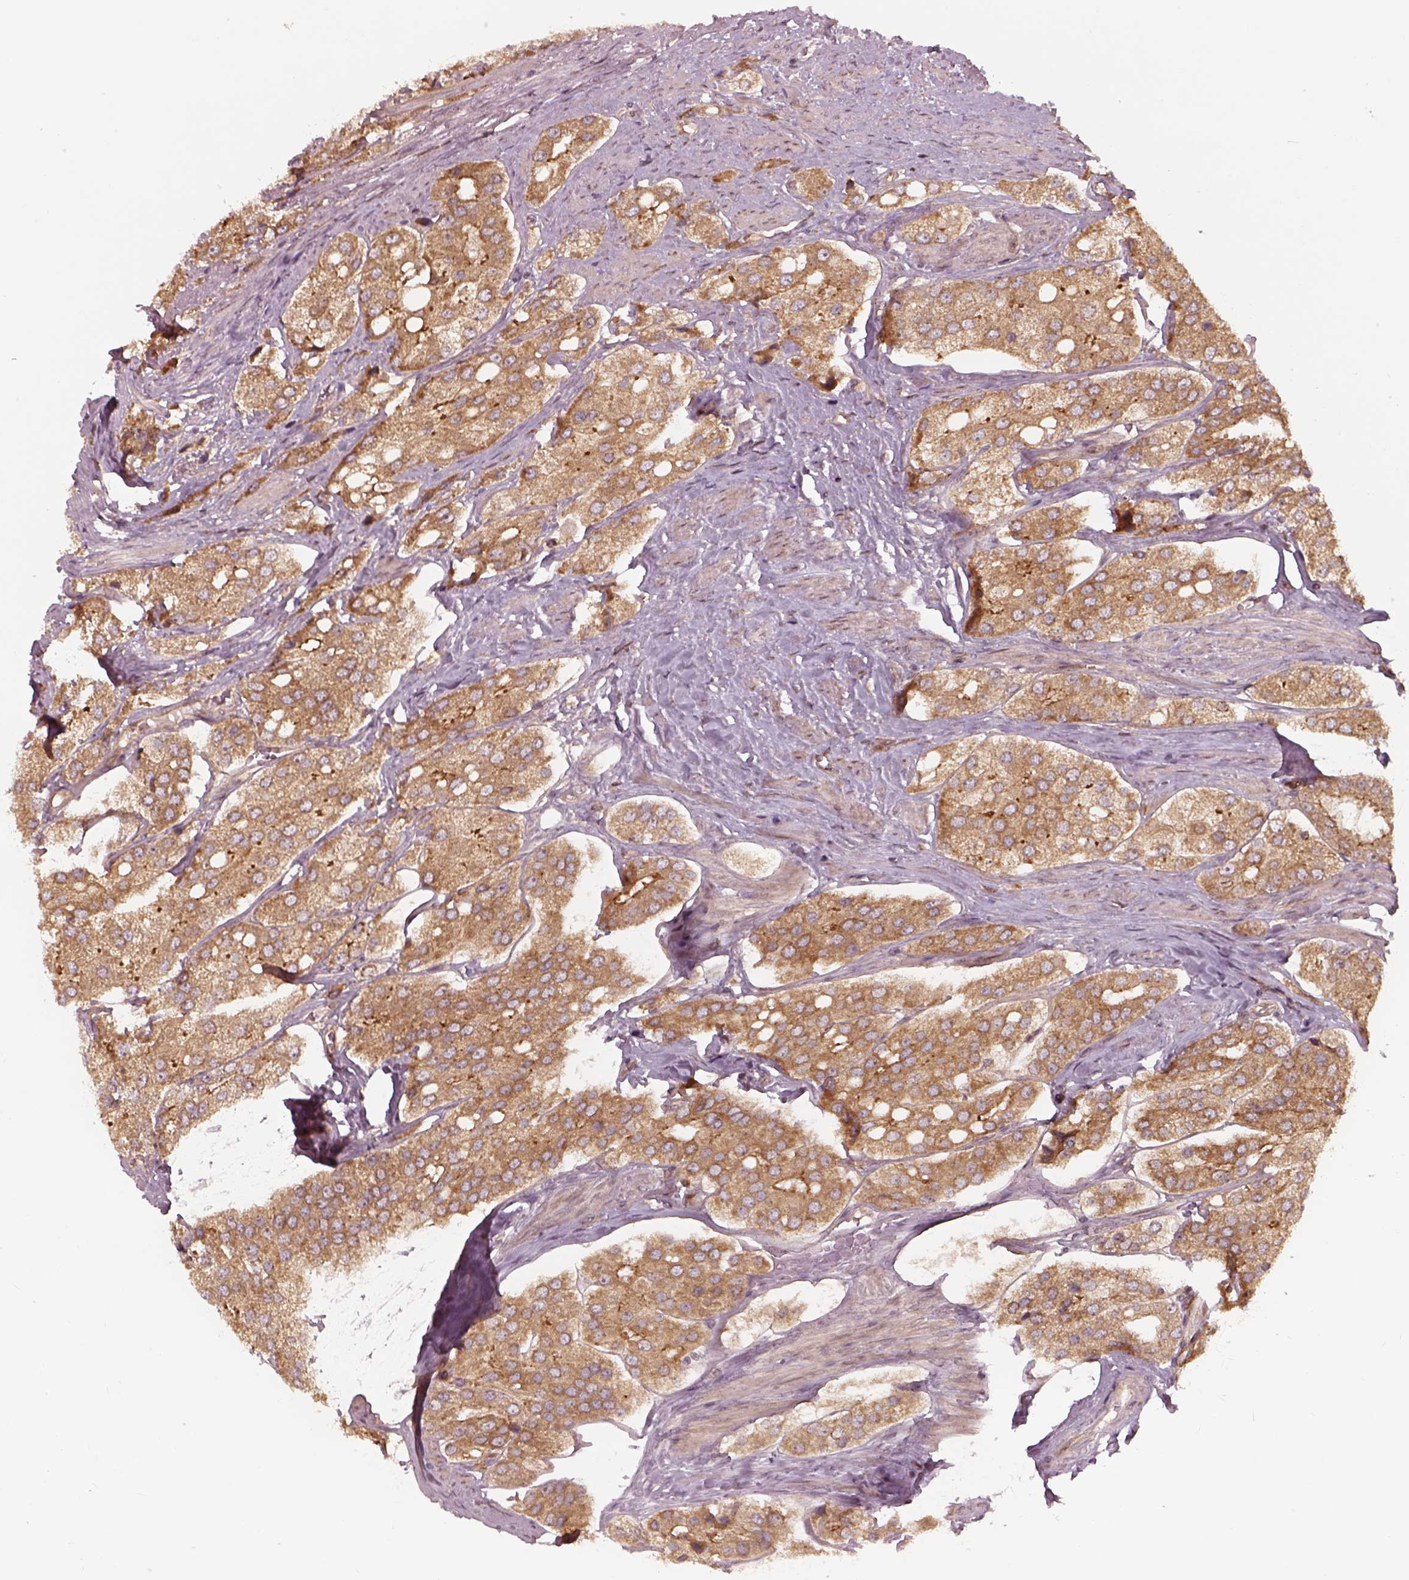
{"staining": {"intensity": "moderate", "quantity": ">75%", "location": "cytoplasmic/membranous"}, "tissue": "prostate cancer", "cell_type": "Tumor cells", "image_type": "cancer", "snomed": [{"axis": "morphology", "description": "Adenocarcinoma, Low grade"}, {"axis": "topography", "description": "Prostate"}], "caption": "DAB immunohistochemical staining of low-grade adenocarcinoma (prostate) displays moderate cytoplasmic/membranous protein staining in about >75% of tumor cells.", "gene": "CHMP3", "patient": {"sex": "male", "age": 69}}